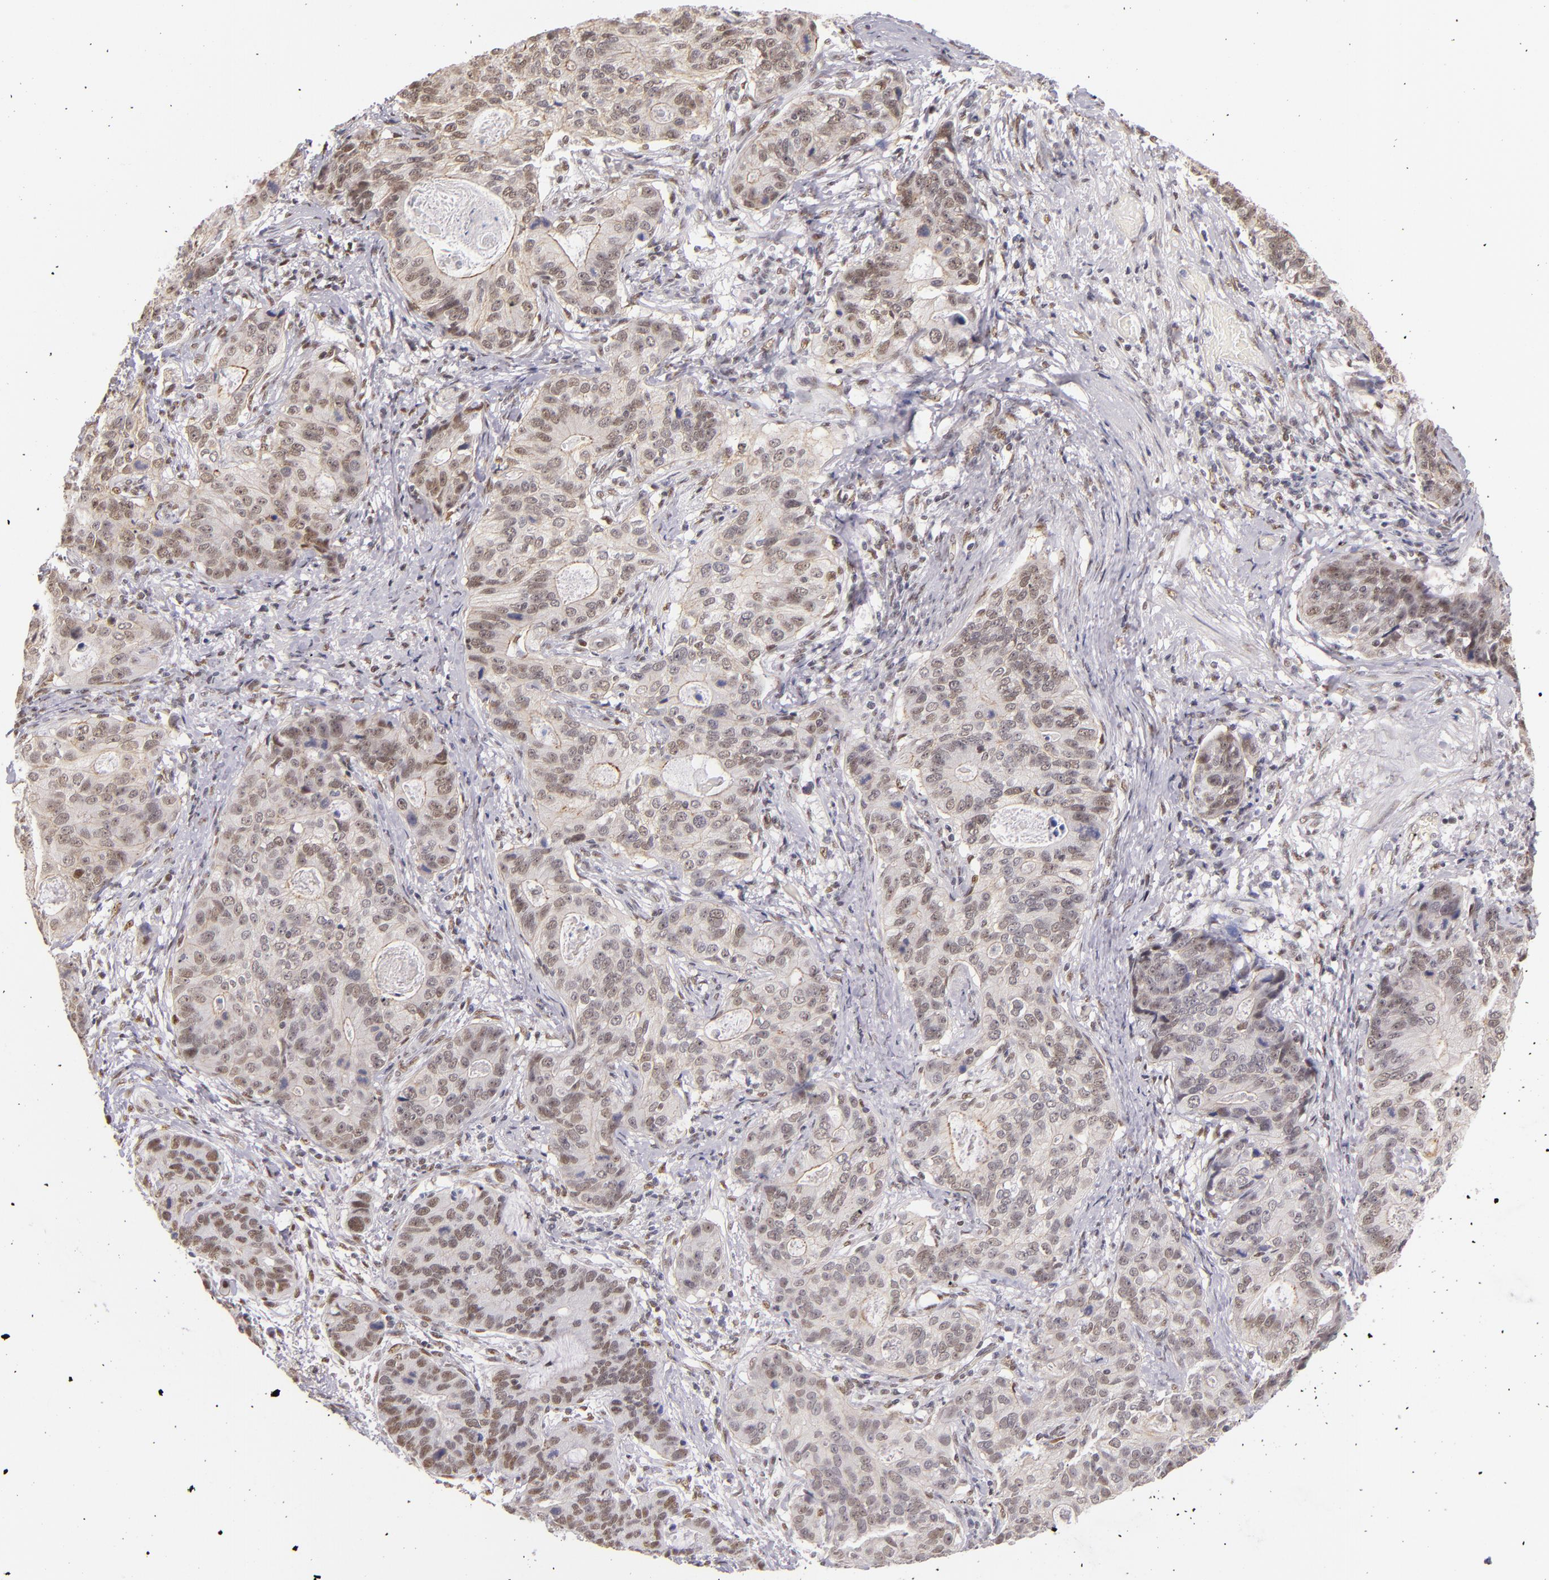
{"staining": {"intensity": "weak", "quantity": "25%-75%", "location": "nuclear"}, "tissue": "stomach cancer", "cell_type": "Tumor cells", "image_type": "cancer", "snomed": [{"axis": "morphology", "description": "Adenocarcinoma, NOS"}, {"axis": "topography", "description": "Esophagus"}, {"axis": "topography", "description": "Stomach"}], "caption": "Immunohistochemistry of human adenocarcinoma (stomach) shows low levels of weak nuclear expression in about 25%-75% of tumor cells. (DAB (3,3'-diaminobenzidine) IHC, brown staining for protein, blue staining for nuclei).", "gene": "NCOR2", "patient": {"sex": "male", "age": 74}}